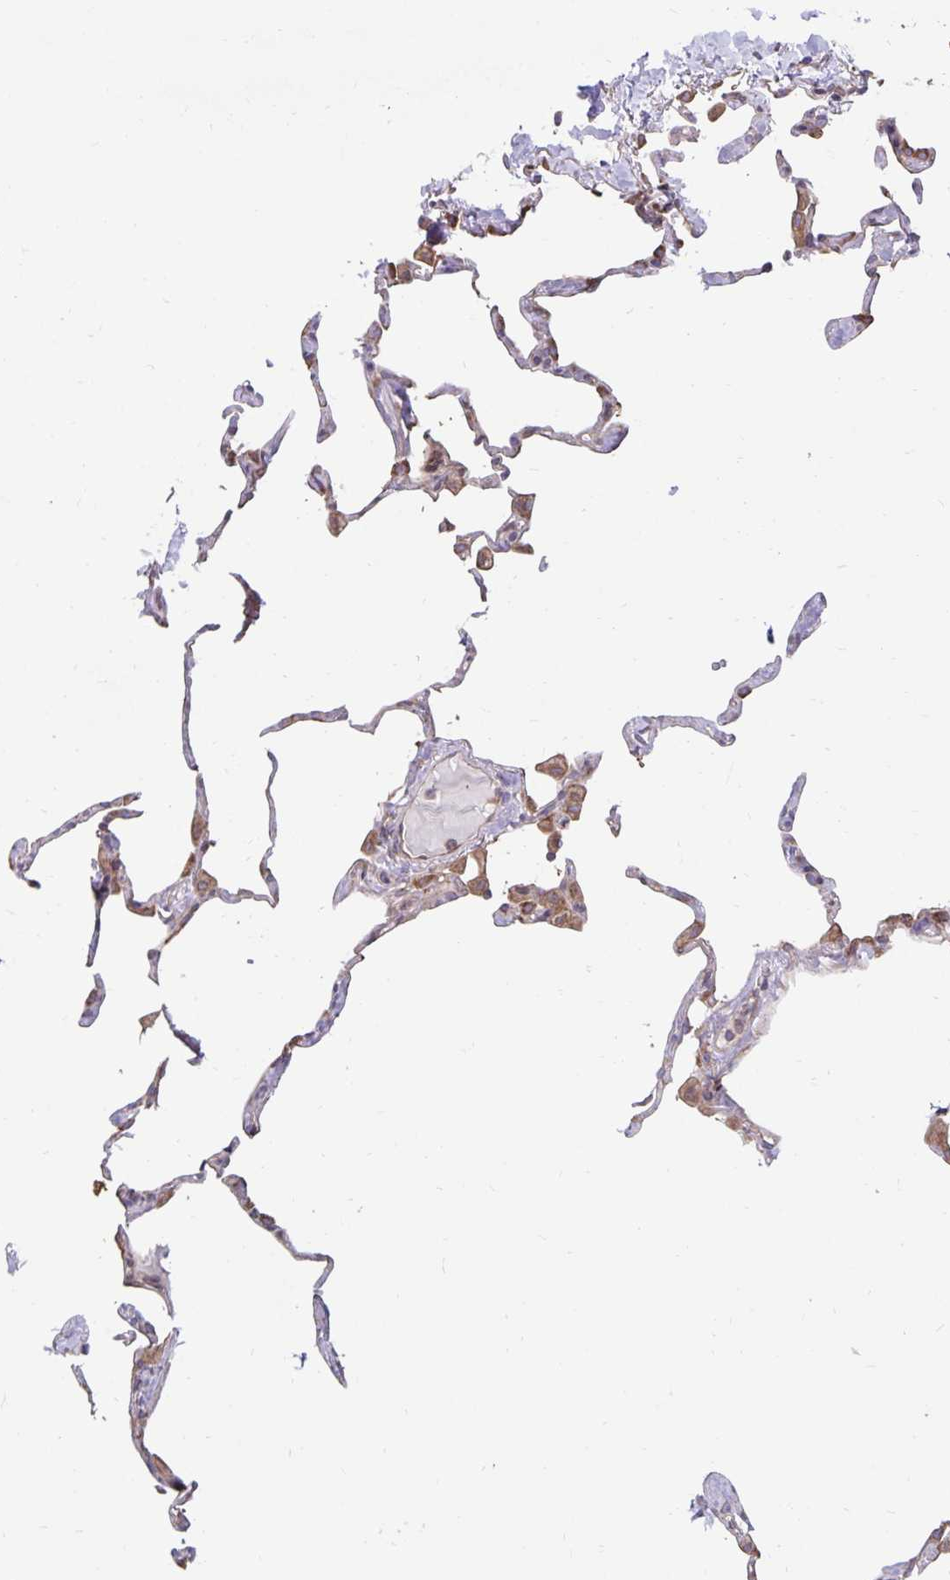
{"staining": {"intensity": "moderate", "quantity": "<25%", "location": "cytoplasmic/membranous"}, "tissue": "lung", "cell_type": "Alveolar cells", "image_type": "normal", "snomed": [{"axis": "morphology", "description": "Normal tissue, NOS"}, {"axis": "topography", "description": "Lung"}], "caption": "Moderate cytoplasmic/membranous staining for a protein is appreciated in about <25% of alveolar cells of normal lung using immunohistochemistry.", "gene": "SEC62", "patient": {"sex": "male", "age": 65}}